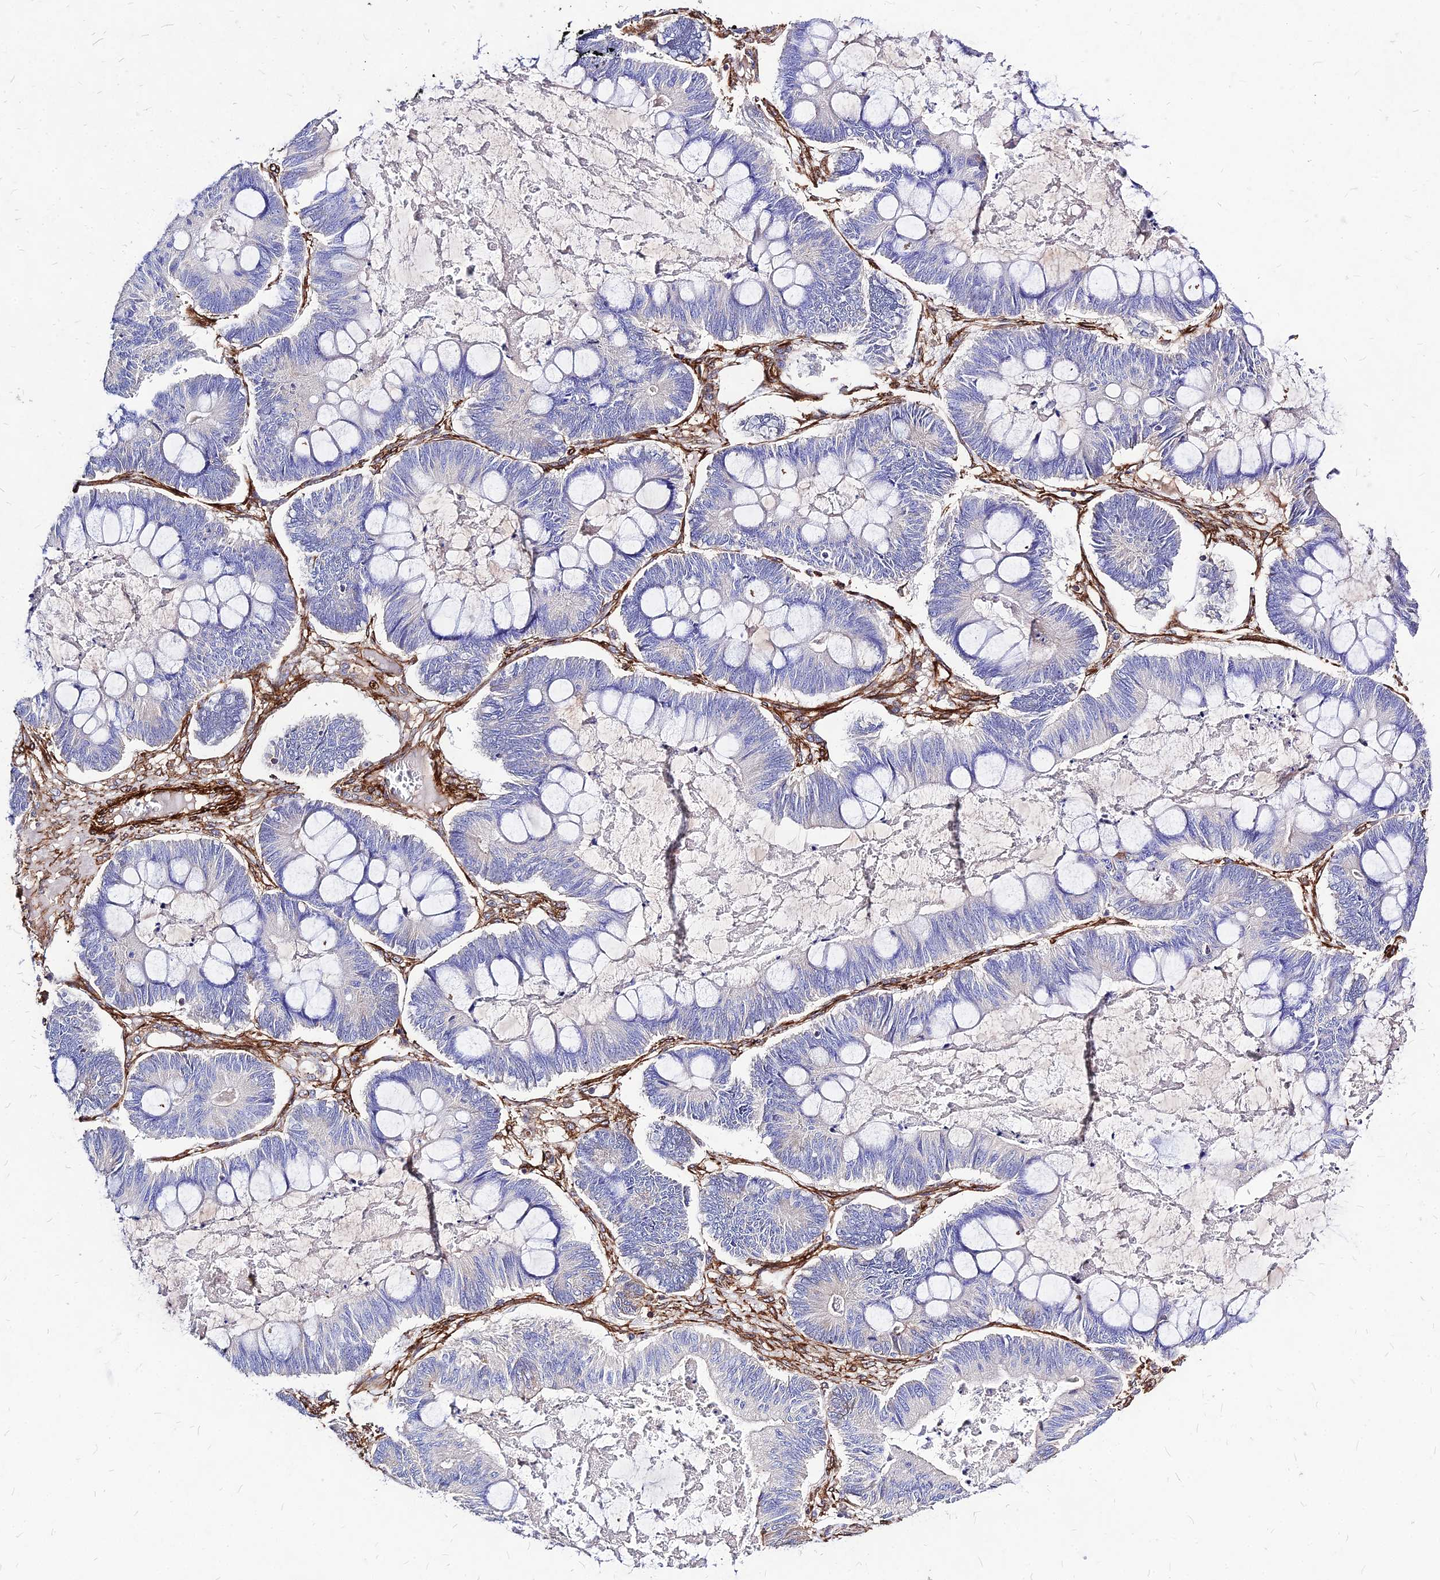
{"staining": {"intensity": "negative", "quantity": "none", "location": "none"}, "tissue": "ovarian cancer", "cell_type": "Tumor cells", "image_type": "cancer", "snomed": [{"axis": "morphology", "description": "Cystadenocarcinoma, mucinous, NOS"}, {"axis": "topography", "description": "Ovary"}], "caption": "Ovarian cancer (mucinous cystadenocarcinoma) was stained to show a protein in brown. There is no significant expression in tumor cells.", "gene": "EFCC1", "patient": {"sex": "female", "age": 61}}